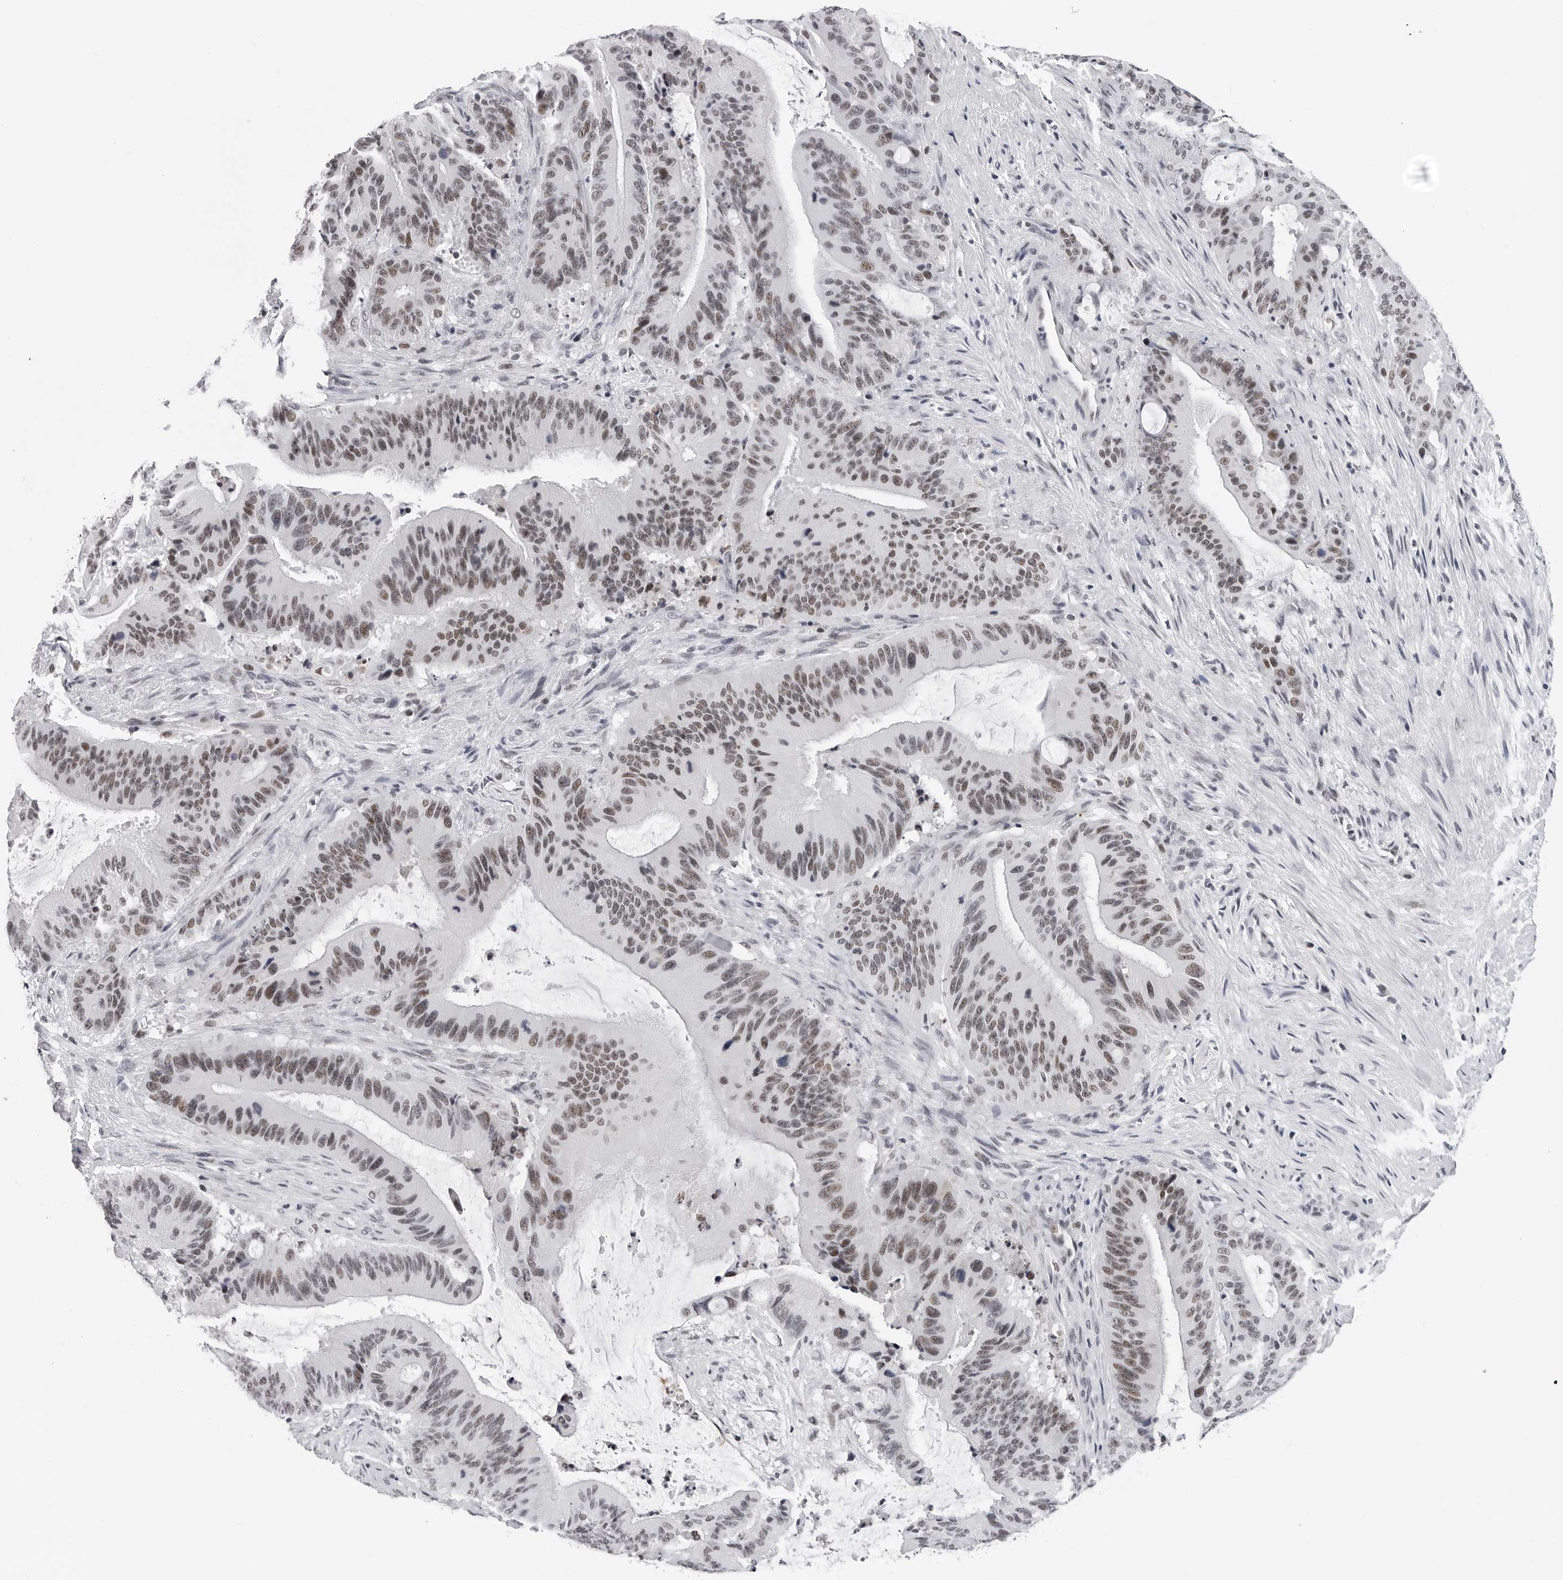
{"staining": {"intensity": "moderate", "quantity": ">75%", "location": "nuclear"}, "tissue": "liver cancer", "cell_type": "Tumor cells", "image_type": "cancer", "snomed": [{"axis": "morphology", "description": "Normal tissue, NOS"}, {"axis": "morphology", "description": "Cholangiocarcinoma"}, {"axis": "topography", "description": "Liver"}, {"axis": "topography", "description": "Peripheral nerve tissue"}], "caption": "Immunohistochemistry image of neoplastic tissue: cholangiocarcinoma (liver) stained using immunohistochemistry (IHC) shows medium levels of moderate protein expression localized specifically in the nuclear of tumor cells, appearing as a nuclear brown color.", "gene": "SF3B4", "patient": {"sex": "female", "age": 73}}